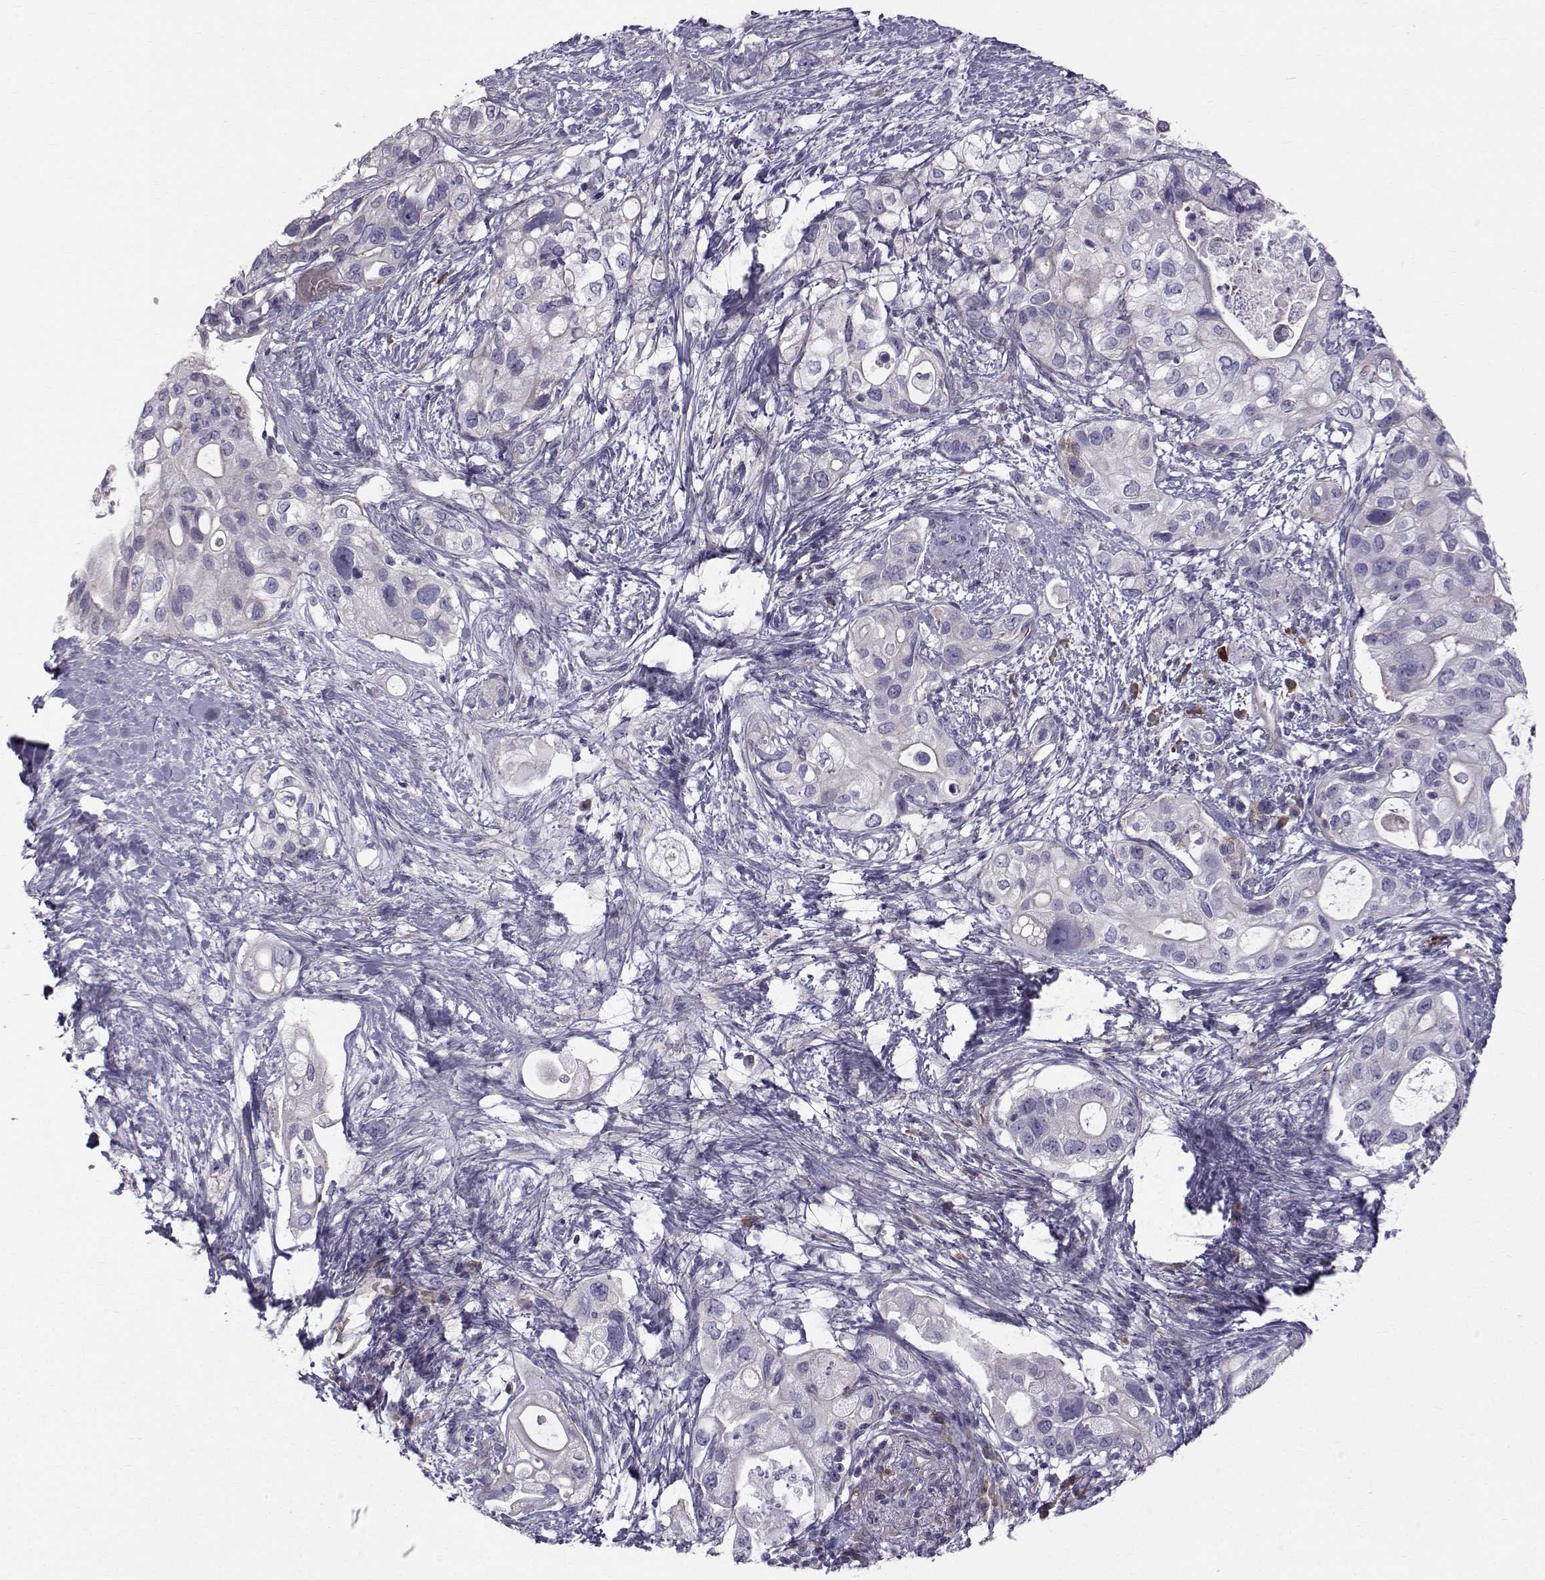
{"staining": {"intensity": "weak", "quantity": "<25%", "location": "cytoplasmic/membranous"}, "tissue": "pancreatic cancer", "cell_type": "Tumor cells", "image_type": "cancer", "snomed": [{"axis": "morphology", "description": "Adenocarcinoma, NOS"}, {"axis": "topography", "description": "Pancreas"}], "caption": "The IHC photomicrograph has no significant positivity in tumor cells of pancreatic adenocarcinoma tissue.", "gene": "QPCT", "patient": {"sex": "female", "age": 72}}